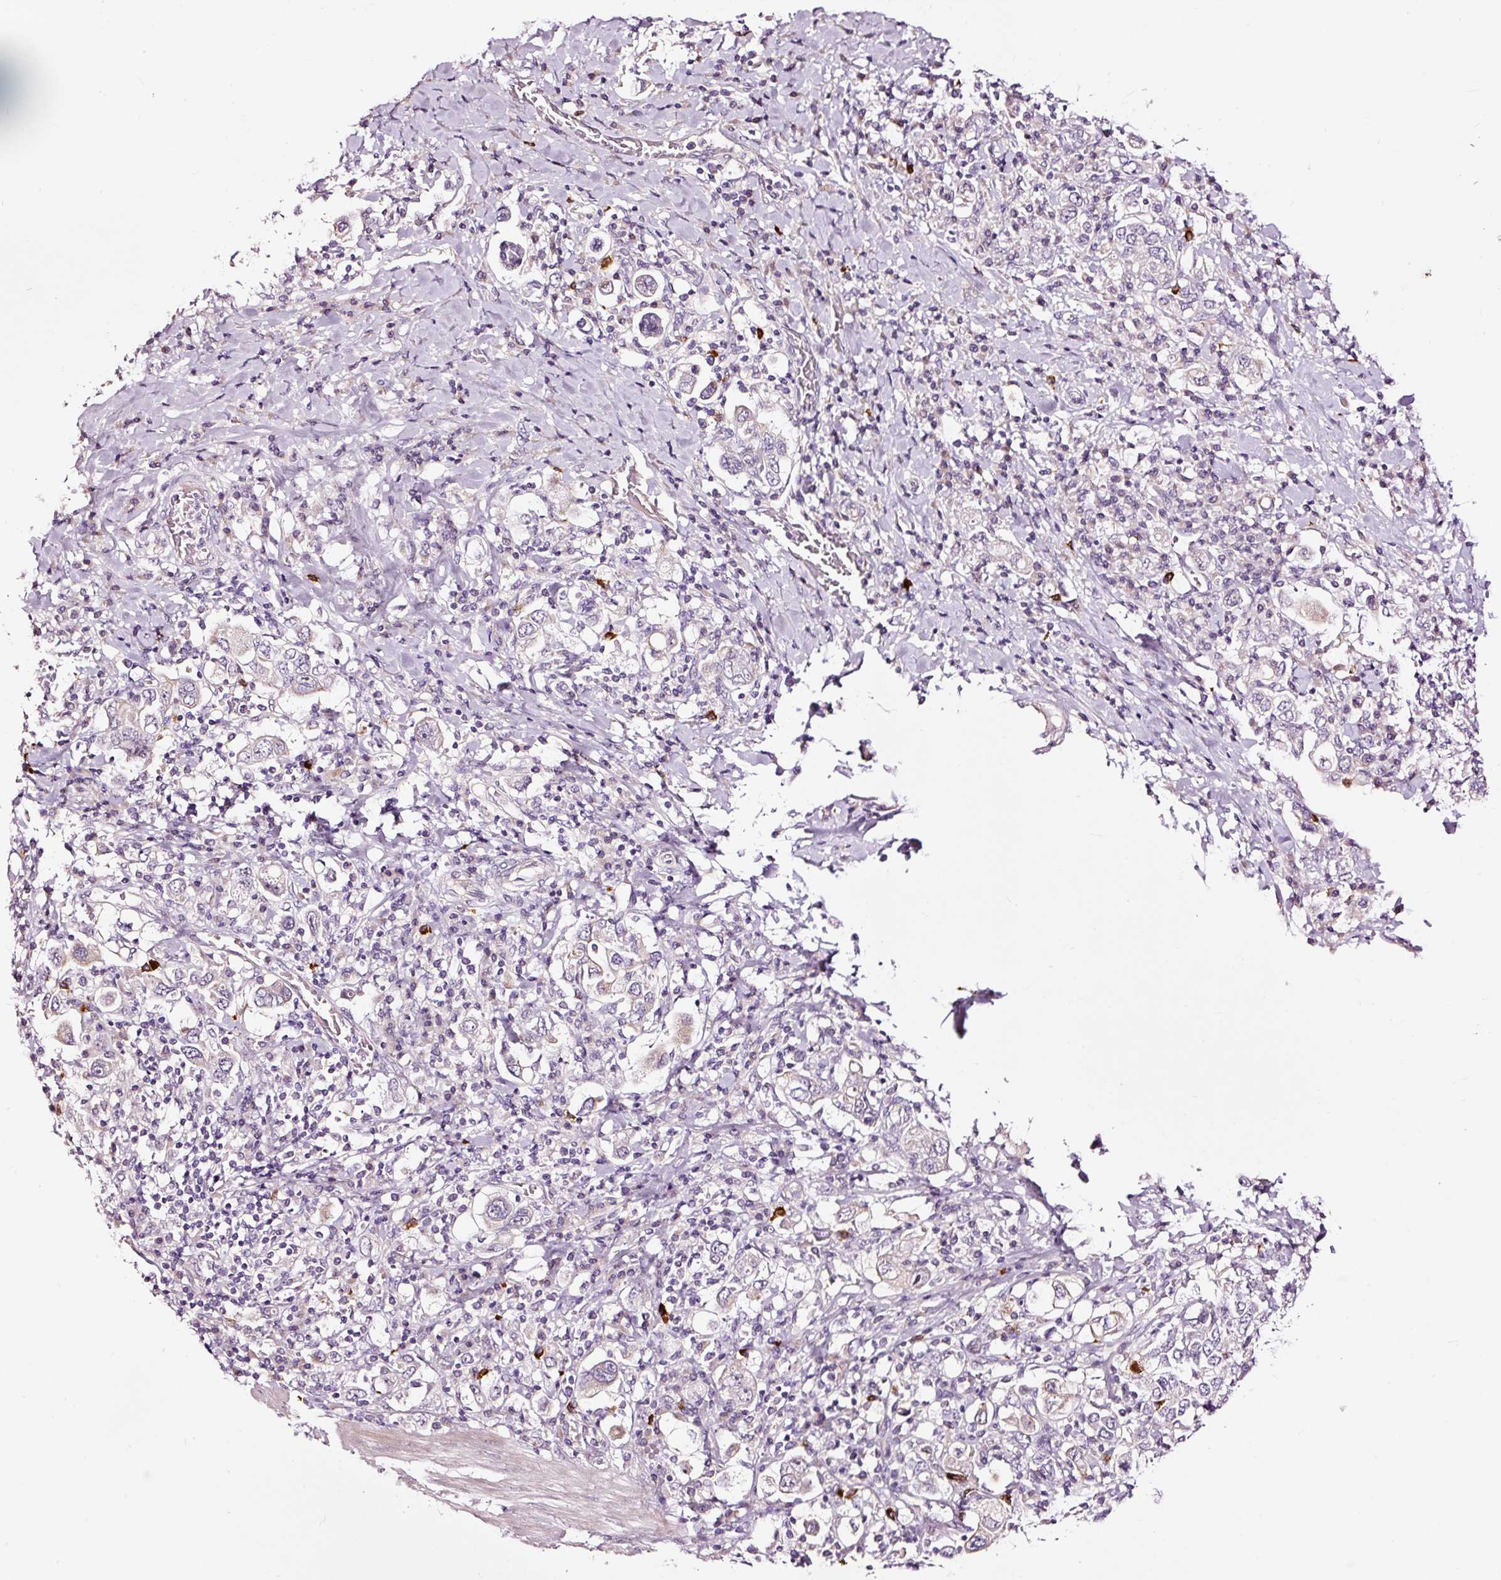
{"staining": {"intensity": "negative", "quantity": "none", "location": "none"}, "tissue": "stomach cancer", "cell_type": "Tumor cells", "image_type": "cancer", "snomed": [{"axis": "morphology", "description": "Adenocarcinoma, NOS"}, {"axis": "topography", "description": "Stomach, upper"}], "caption": "Tumor cells show no significant expression in stomach cancer (adenocarcinoma). (DAB (3,3'-diaminobenzidine) immunohistochemistry (IHC), high magnification).", "gene": "UTP14A", "patient": {"sex": "male", "age": 62}}